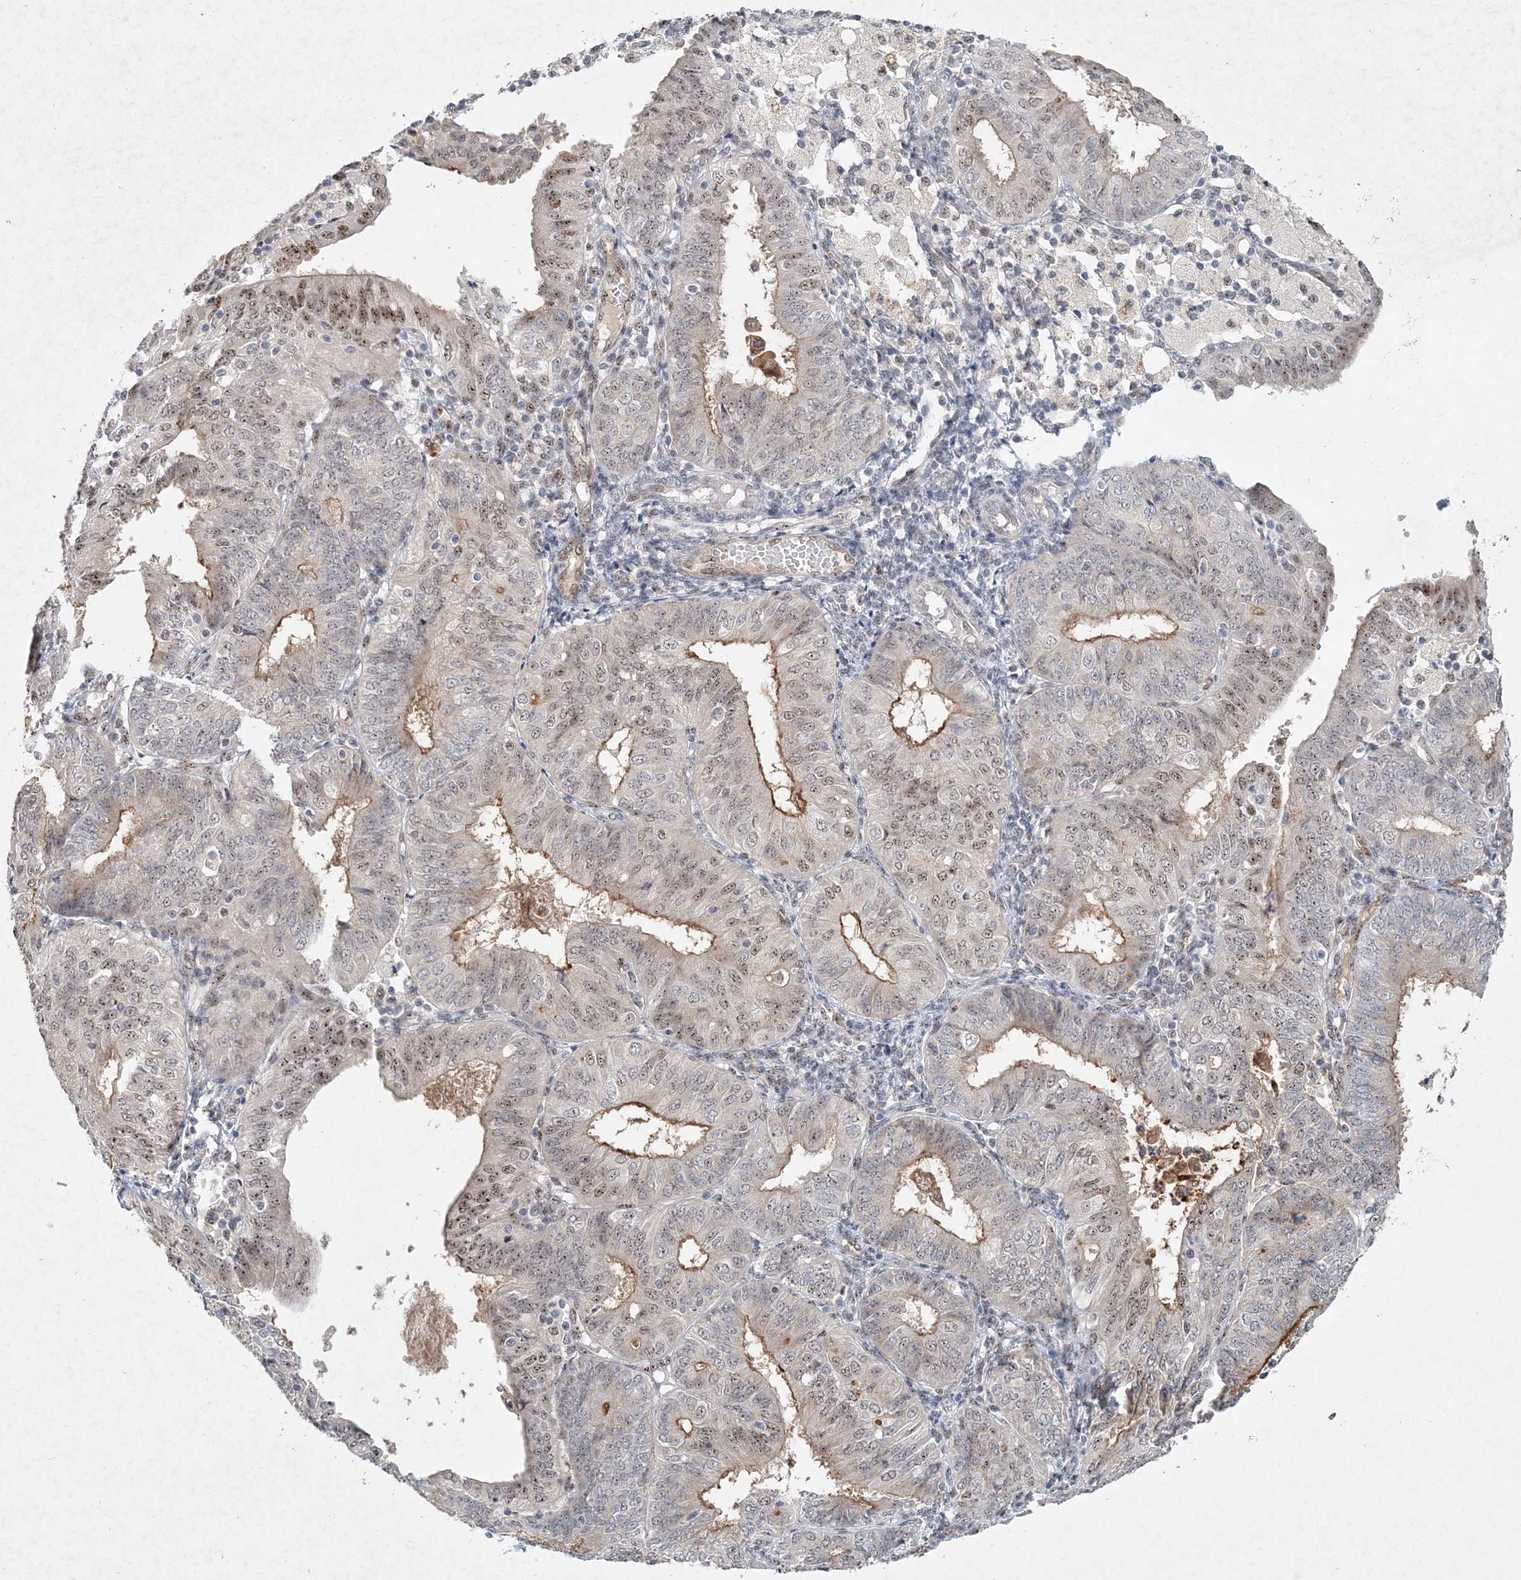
{"staining": {"intensity": "moderate", "quantity": "<25%", "location": "cytoplasmic/membranous,nuclear"}, "tissue": "endometrial cancer", "cell_type": "Tumor cells", "image_type": "cancer", "snomed": [{"axis": "morphology", "description": "Adenocarcinoma, NOS"}, {"axis": "topography", "description": "Endometrium"}], "caption": "Human endometrial cancer stained with a protein marker exhibits moderate staining in tumor cells.", "gene": "GIN1", "patient": {"sex": "female", "age": 58}}